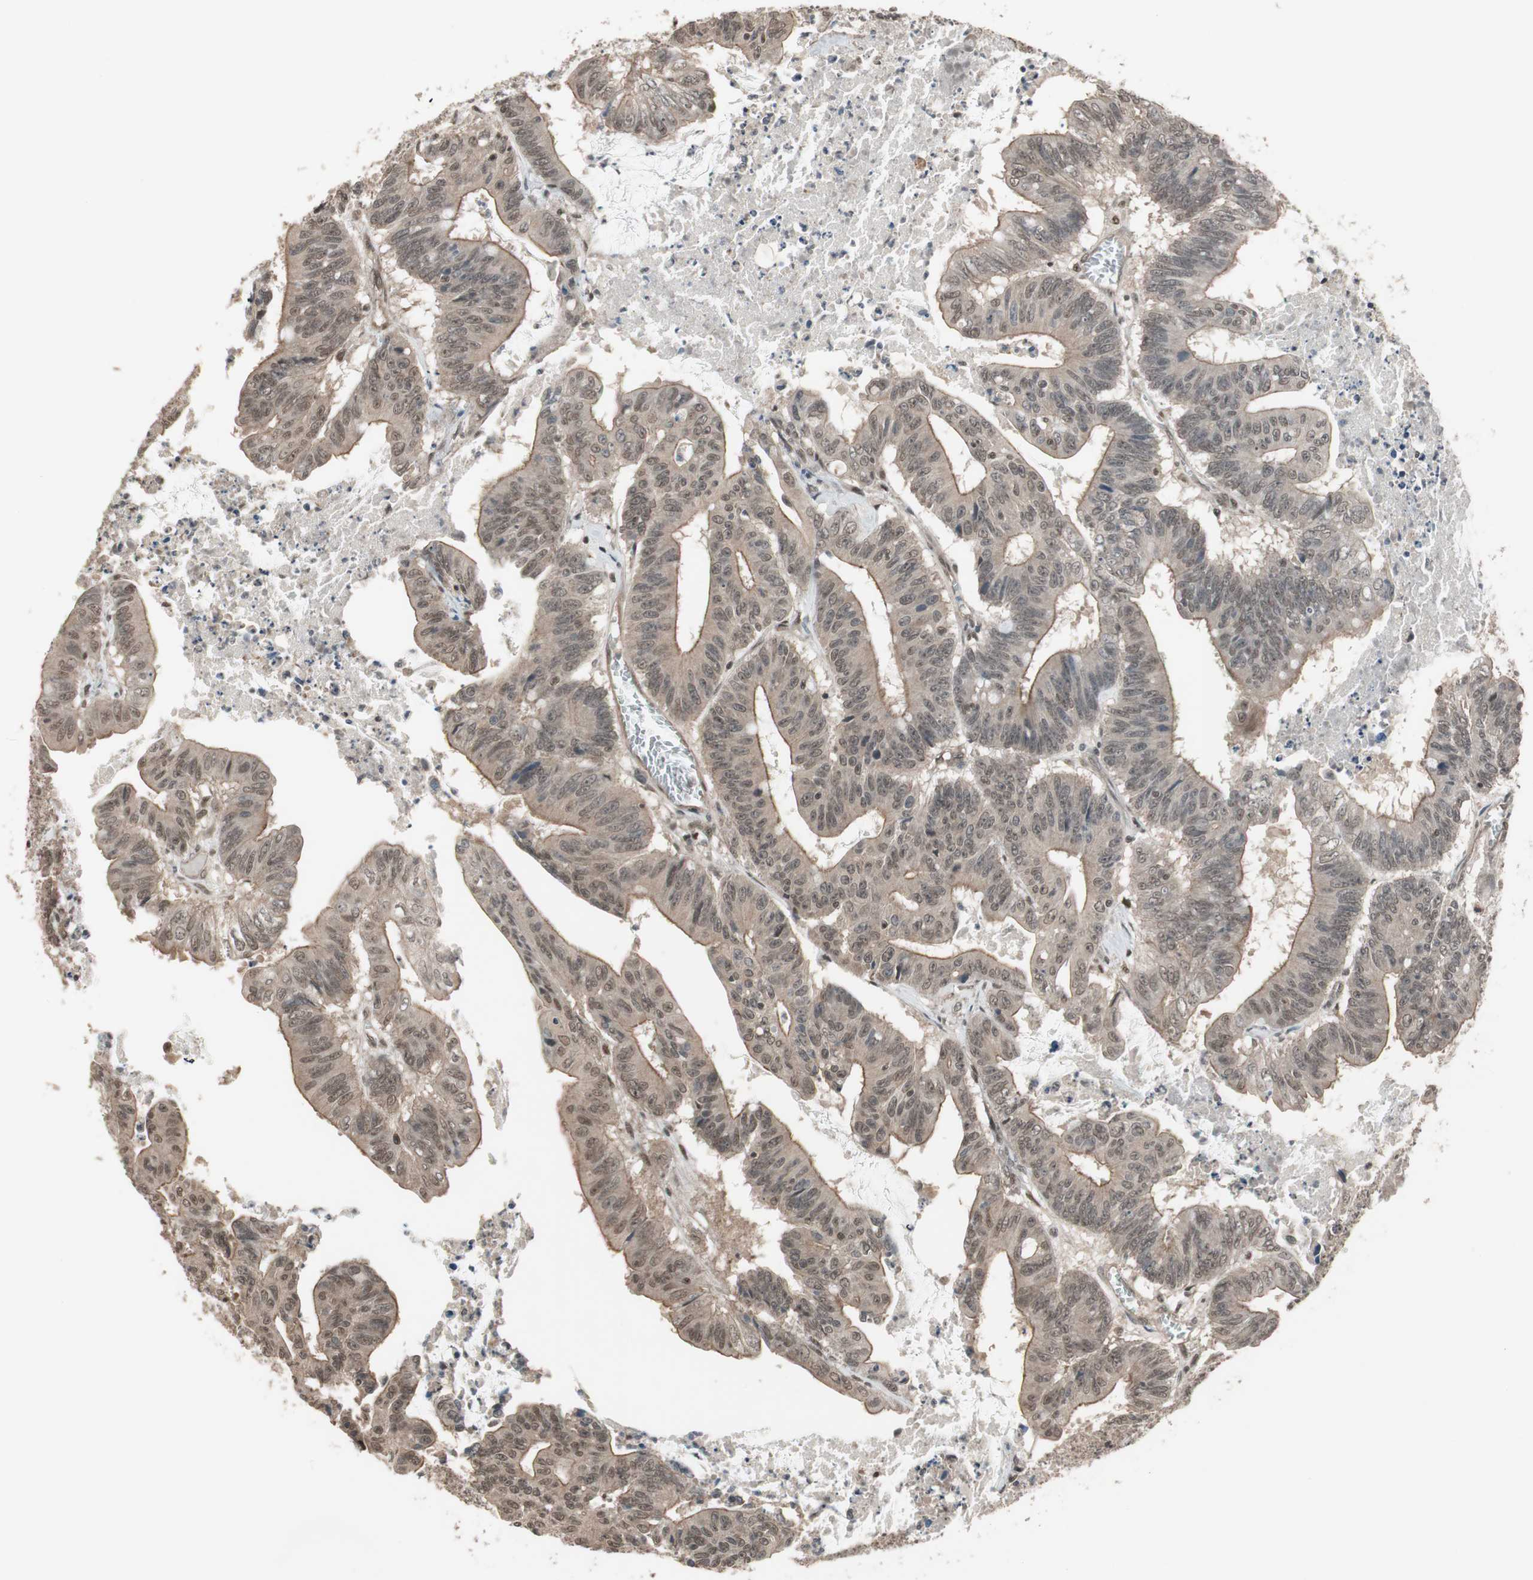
{"staining": {"intensity": "weak", "quantity": ">75%", "location": "cytoplasmic/membranous"}, "tissue": "colorectal cancer", "cell_type": "Tumor cells", "image_type": "cancer", "snomed": [{"axis": "morphology", "description": "Adenocarcinoma, NOS"}, {"axis": "topography", "description": "Colon"}], "caption": "Immunohistochemistry photomicrograph of neoplastic tissue: colorectal cancer stained using IHC shows low levels of weak protein expression localized specifically in the cytoplasmic/membranous of tumor cells, appearing as a cytoplasmic/membranous brown color.", "gene": "DRAP1", "patient": {"sex": "male", "age": 45}}